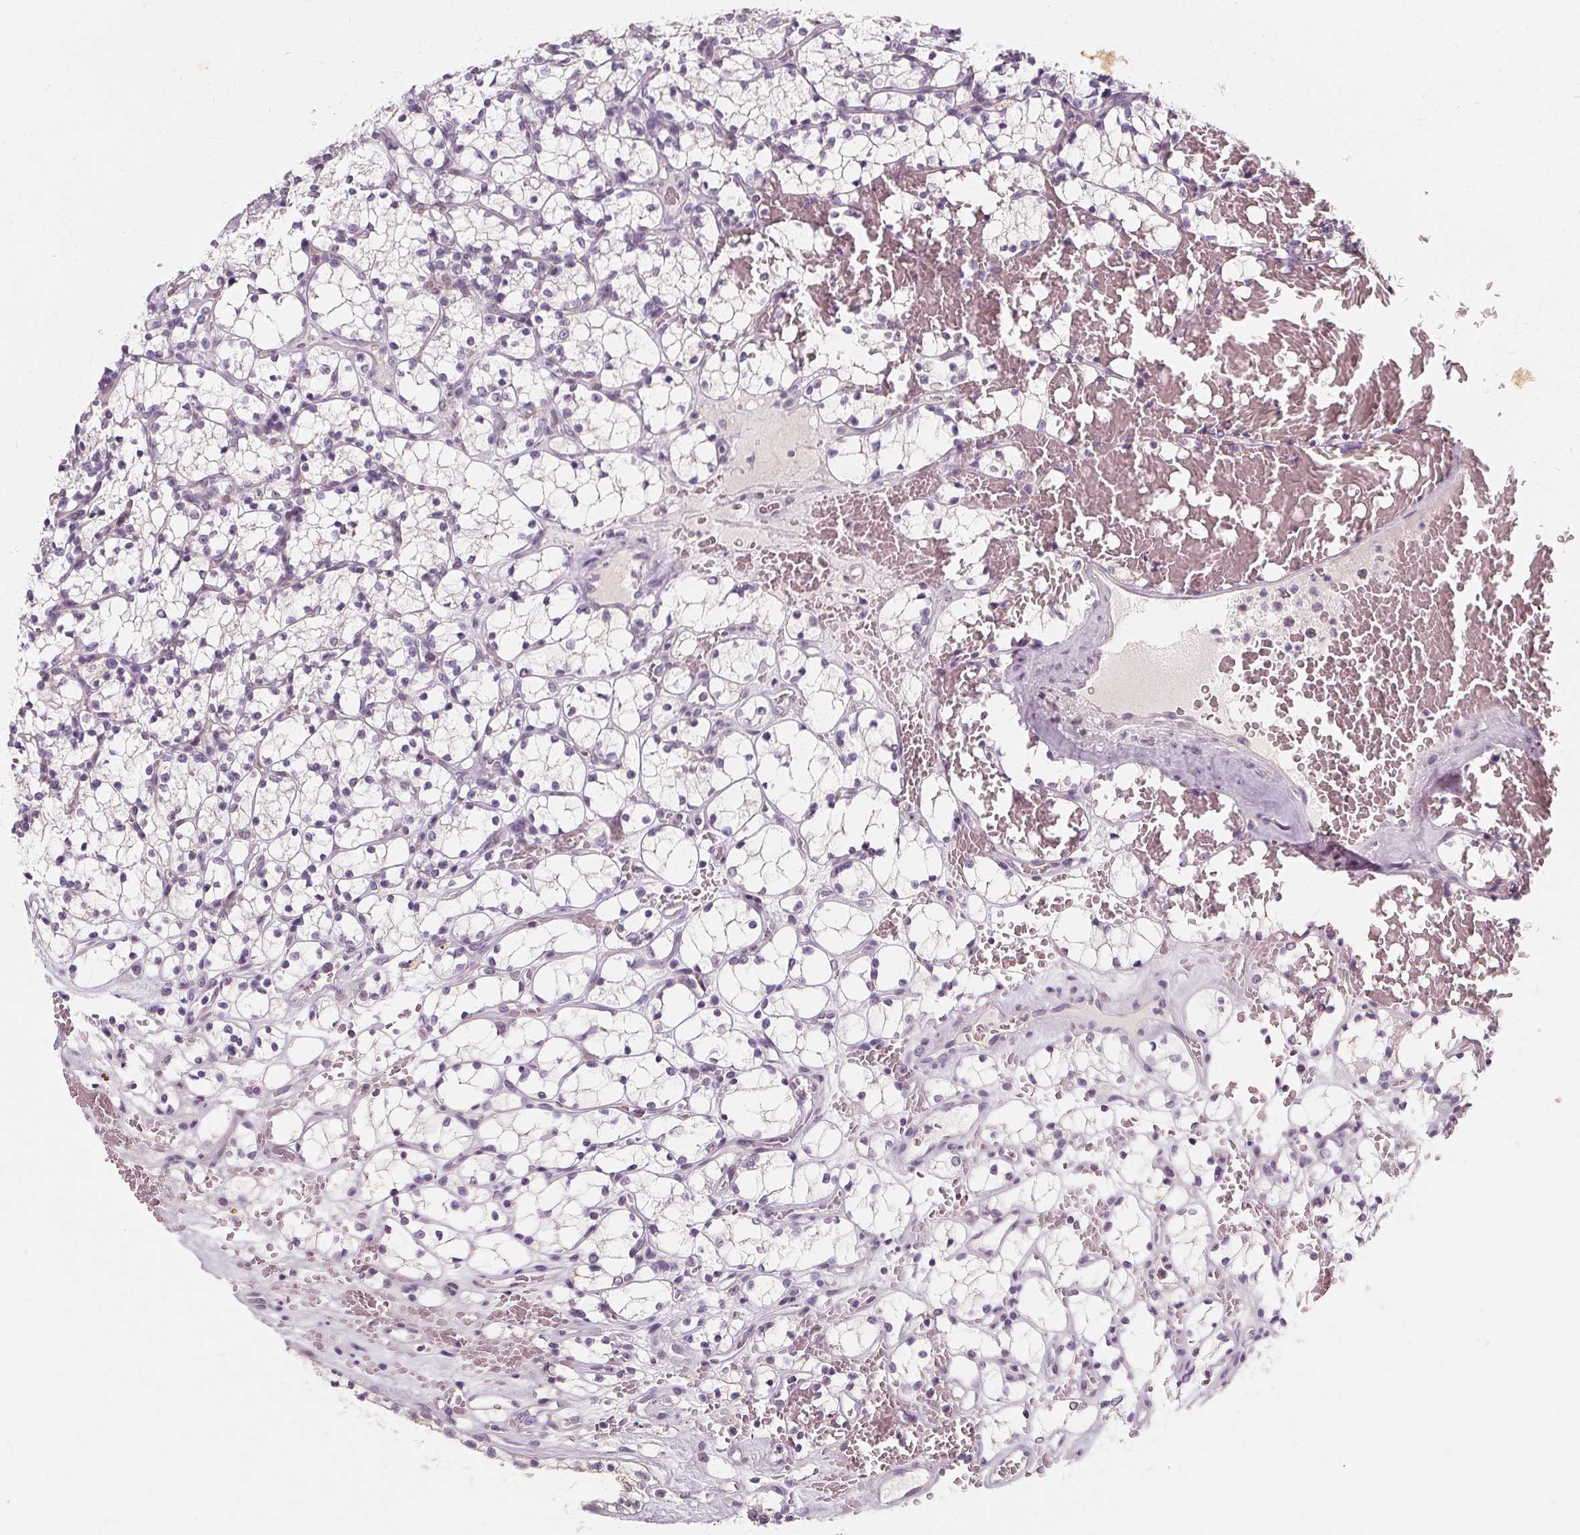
{"staining": {"intensity": "negative", "quantity": "none", "location": "none"}, "tissue": "renal cancer", "cell_type": "Tumor cells", "image_type": "cancer", "snomed": [{"axis": "morphology", "description": "Adenocarcinoma, NOS"}, {"axis": "topography", "description": "Kidney"}], "caption": "High power microscopy histopathology image of an IHC histopathology image of adenocarcinoma (renal), revealing no significant expression in tumor cells. (DAB immunohistochemistry (IHC), high magnification).", "gene": "DBX2", "patient": {"sex": "female", "age": 69}}